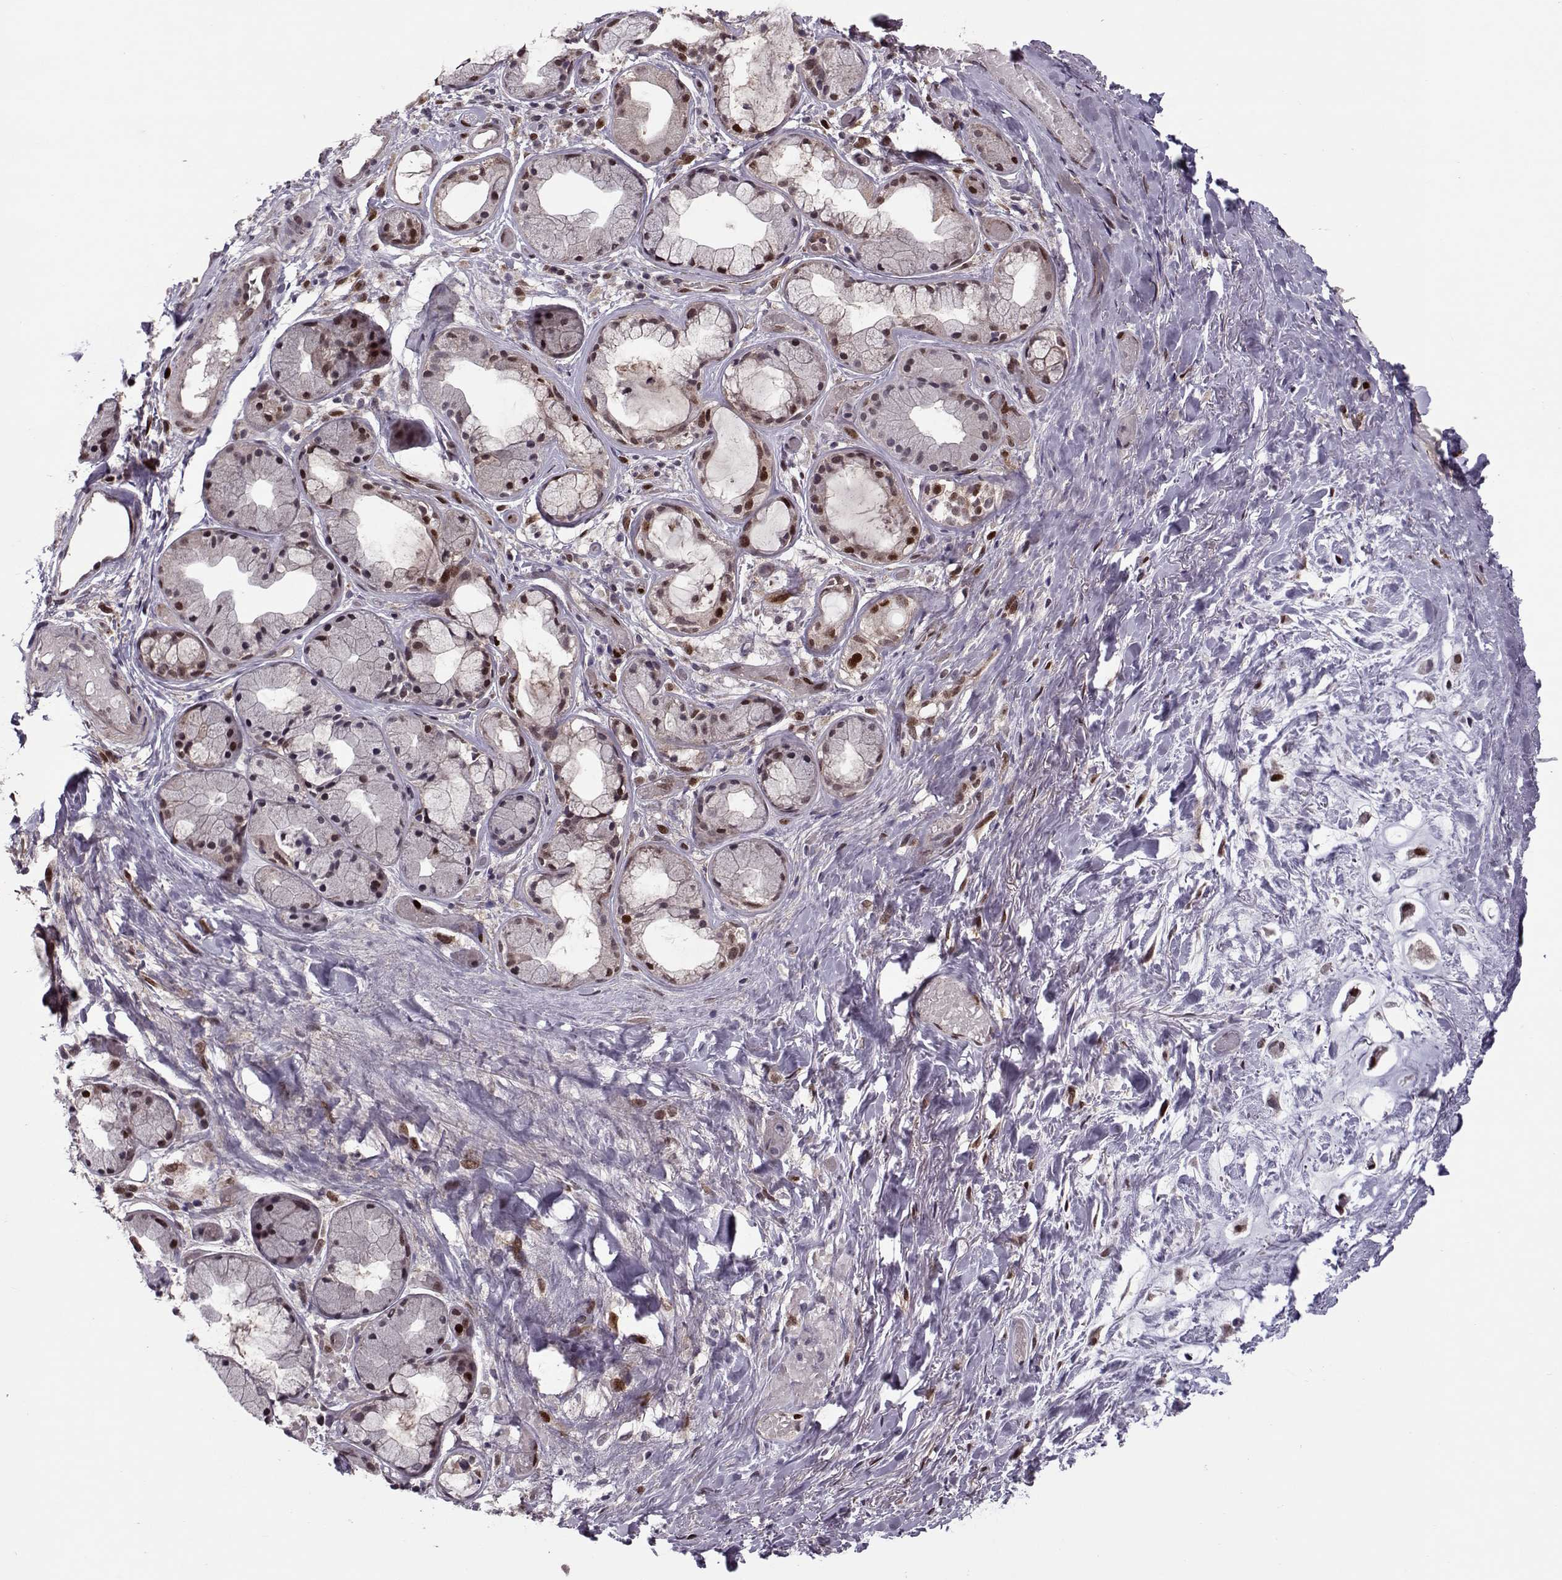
{"staining": {"intensity": "moderate", "quantity": "25%-75%", "location": "nuclear"}, "tissue": "soft tissue", "cell_type": "Fibroblasts", "image_type": "normal", "snomed": [{"axis": "morphology", "description": "Normal tissue, NOS"}, {"axis": "topography", "description": "Cartilage tissue"}], "caption": "Protein expression analysis of unremarkable soft tissue displays moderate nuclear expression in approximately 25%-75% of fibroblasts. Immunohistochemistry stains the protein in brown and the nuclei are stained blue.", "gene": "CDK4", "patient": {"sex": "male", "age": 62}}